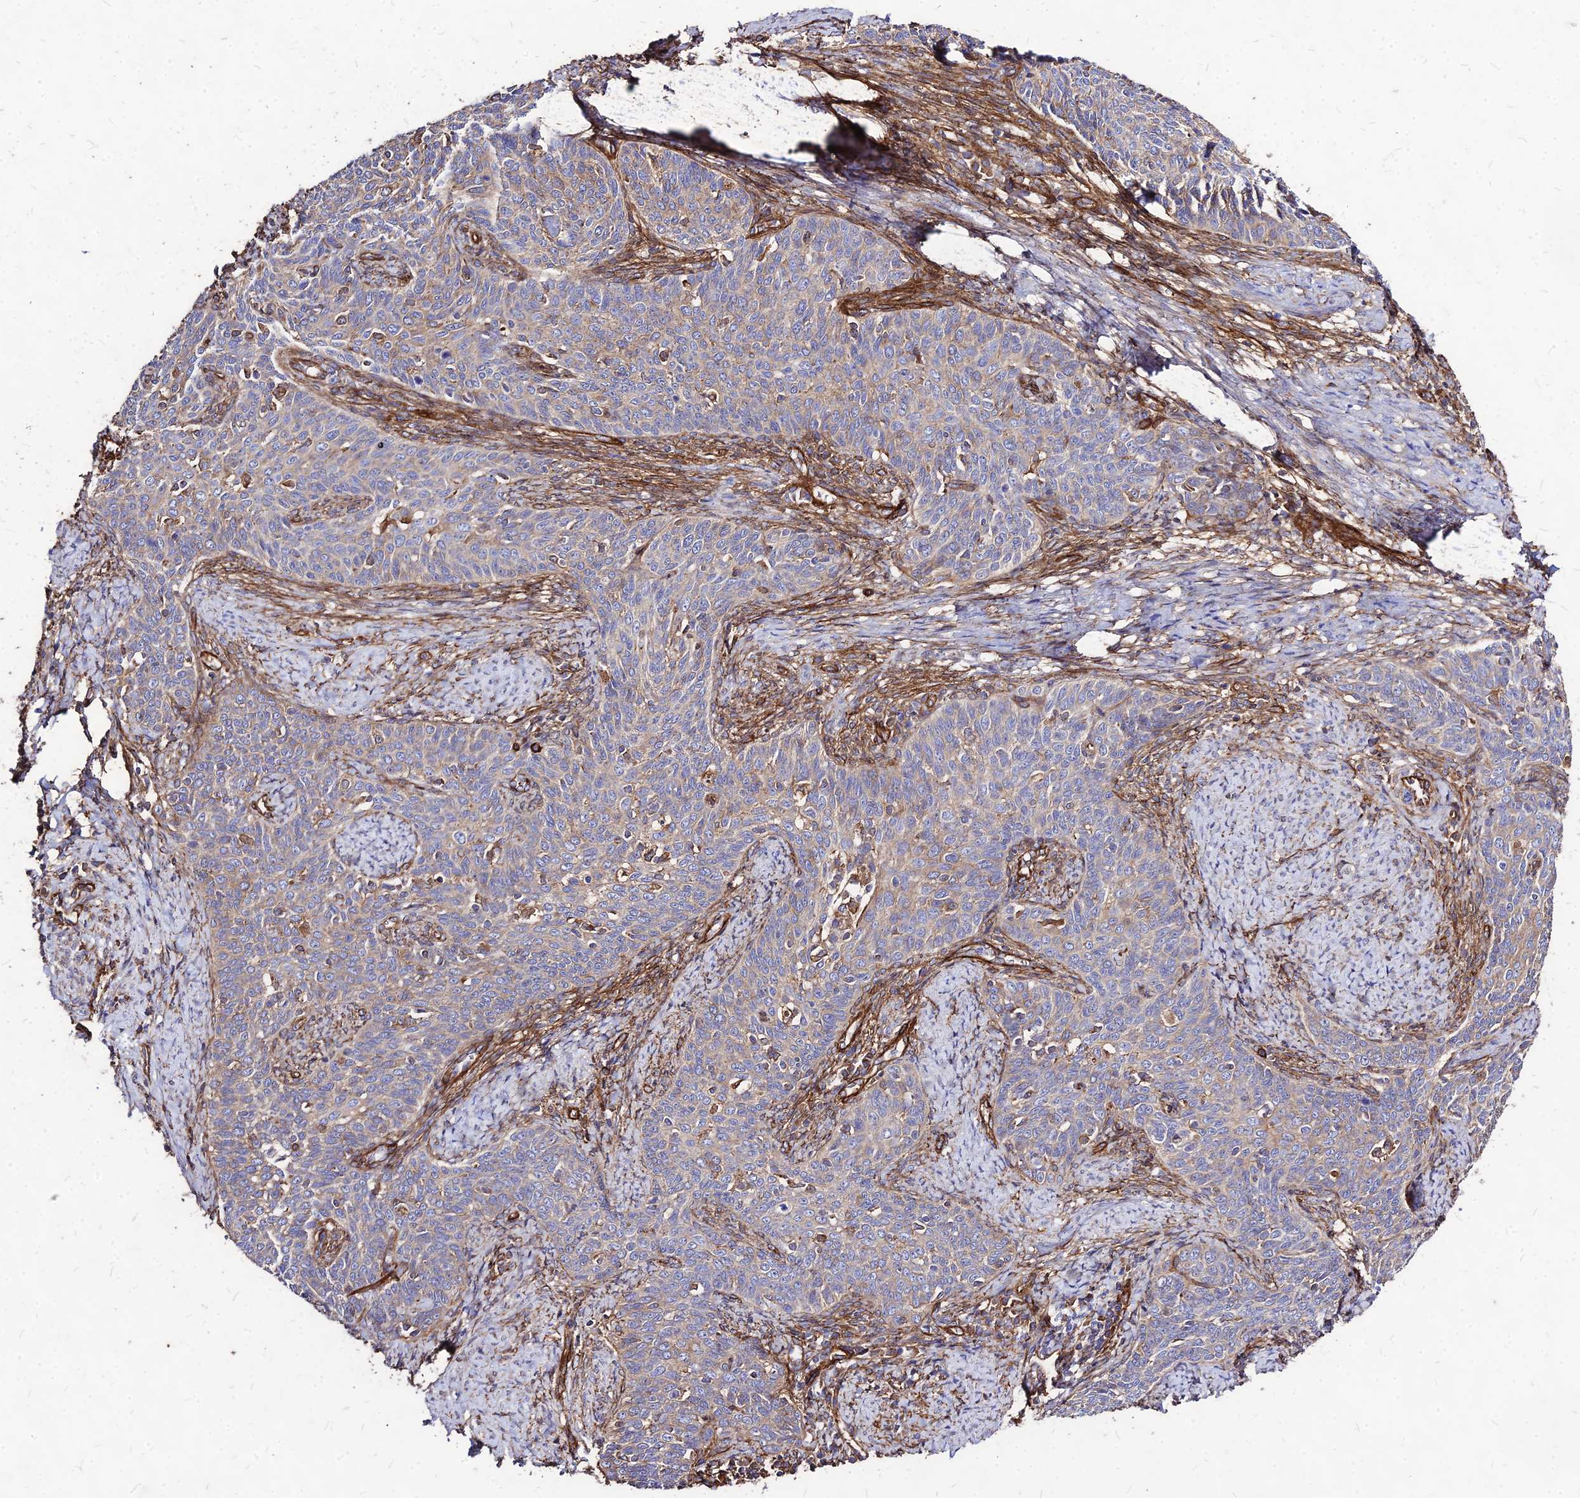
{"staining": {"intensity": "weak", "quantity": "<25%", "location": "cytoplasmic/membranous"}, "tissue": "cervical cancer", "cell_type": "Tumor cells", "image_type": "cancer", "snomed": [{"axis": "morphology", "description": "Squamous cell carcinoma, NOS"}, {"axis": "topography", "description": "Cervix"}], "caption": "Immunohistochemistry (IHC) photomicrograph of neoplastic tissue: squamous cell carcinoma (cervical) stained with DAB (3,3'-diaminobenzidine) shows no significant protein staining in tumor cells. (Brightfield microscopy of DAB immunohistochemistry at high magnification).", "gene": "EFCC1", "patient": {"sex": "female", "age": 39}}